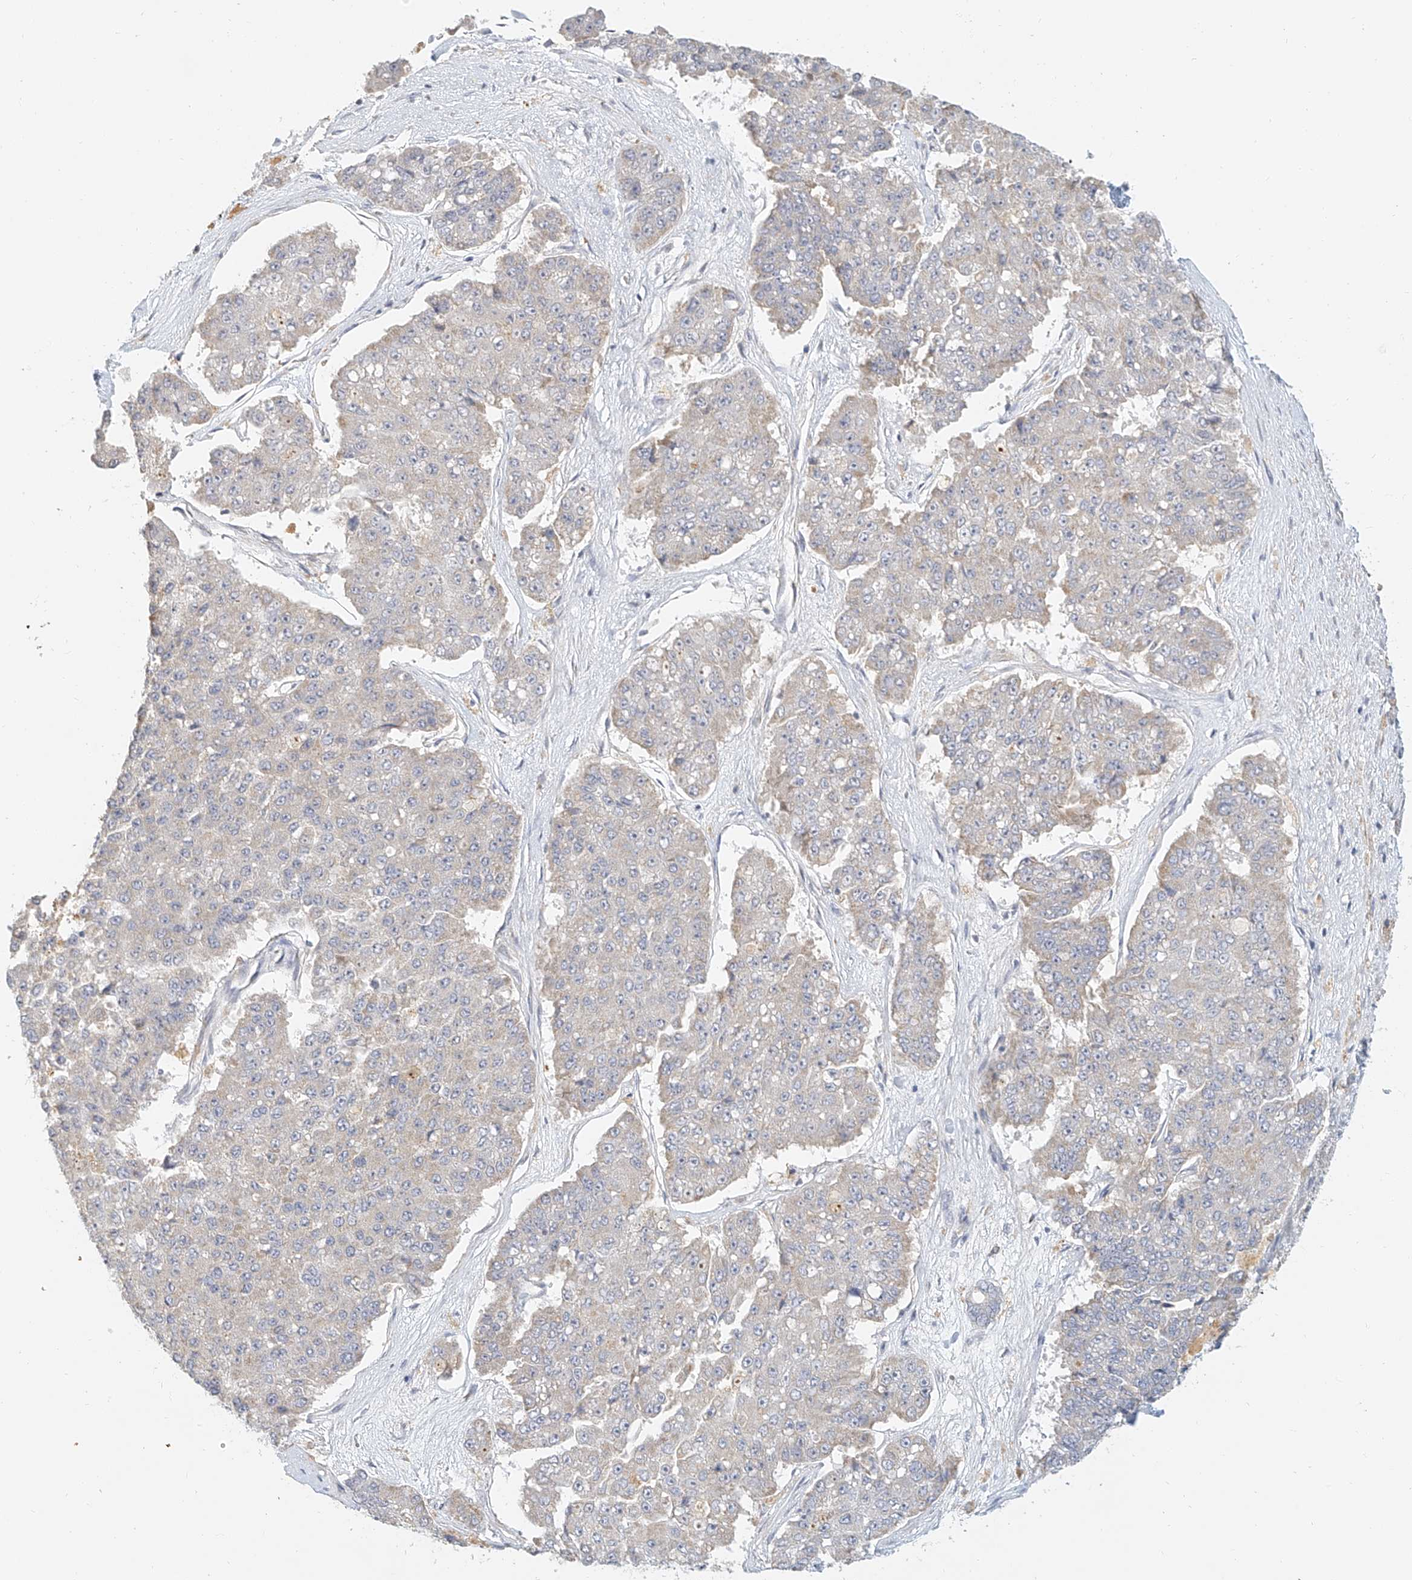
{"staining": {"intensity": "negative", "quantity": "none", "location": "none"}, "tissue": "pancreatic cancer", "cell_type": "Tumor cells", "image_type": "cancer", "snomed": [{"axis": "morphology", "description": "Adenocarcinoma, NOS"}, {"axis": "topography", "description": "Pancreas"}], "caption": "Pancreatic cancer was stained to show a protein in brown. There is no significant positivity in tumor cells. Nuclei are stained in blue.", "gene": "CXorf58", "patient": {"sex": "male", "age": 50}}